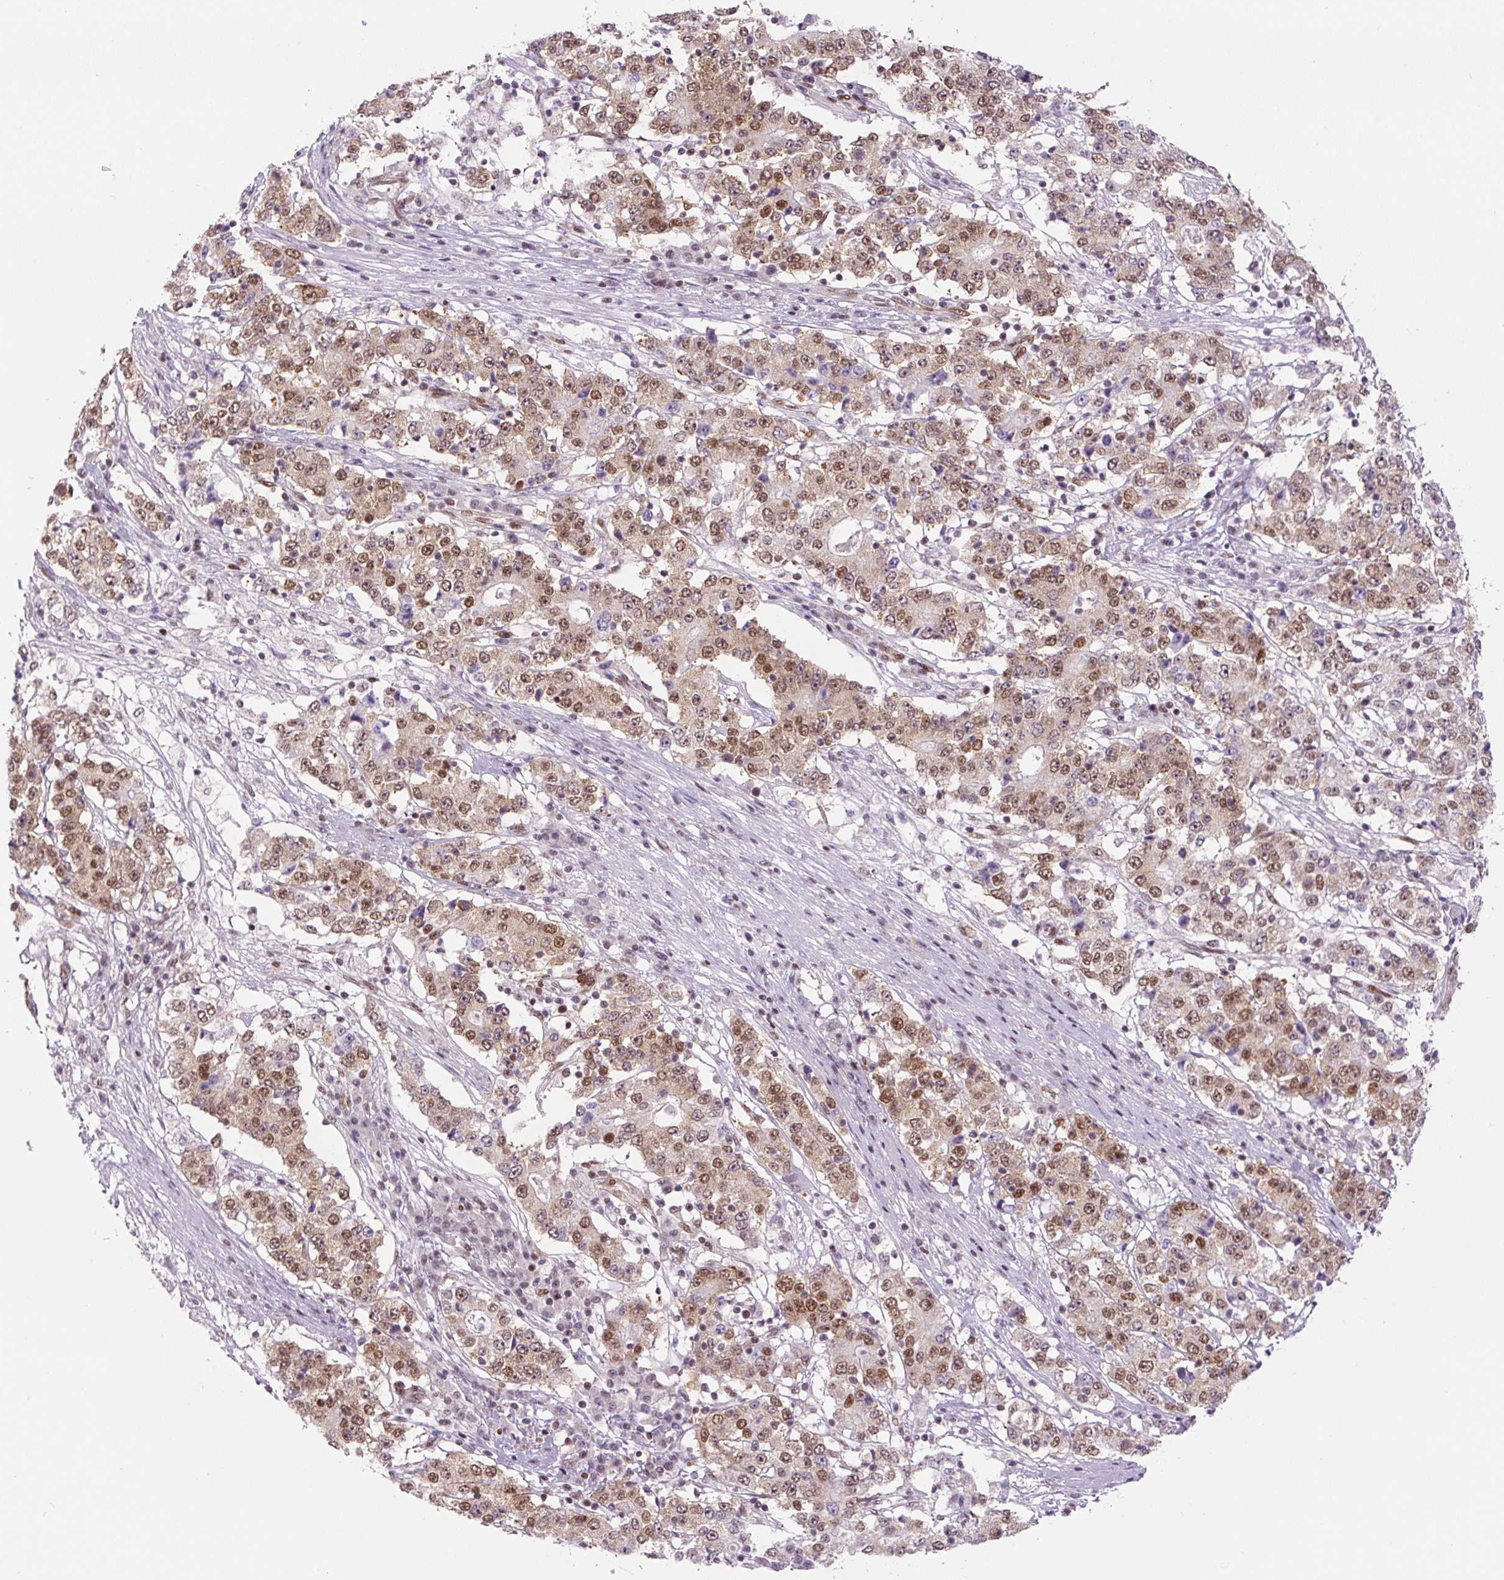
{"staining": {"intensity": "moderate", "quantity": ">75%", "location": "nuclear"}, "tissue": "stomach cancer", "cell_type": "Tumor cells", "image_type": "cancer", "snomed": [{"axis": "morphology", "description": "Adenocarcinoma, NOS"}, {"axis": "topography", "description": "Stomach"}], "caption": "Stomach cancer (adenocarcinoma) was stained to show a protein in brown. There is medium levels of moderate nuclear staining in approximately >75% of tumor cells. (IHC, brightfield microscopy, high magnification).", "gene": "FUS", "patient": {"sex": "male", "age": 59}}